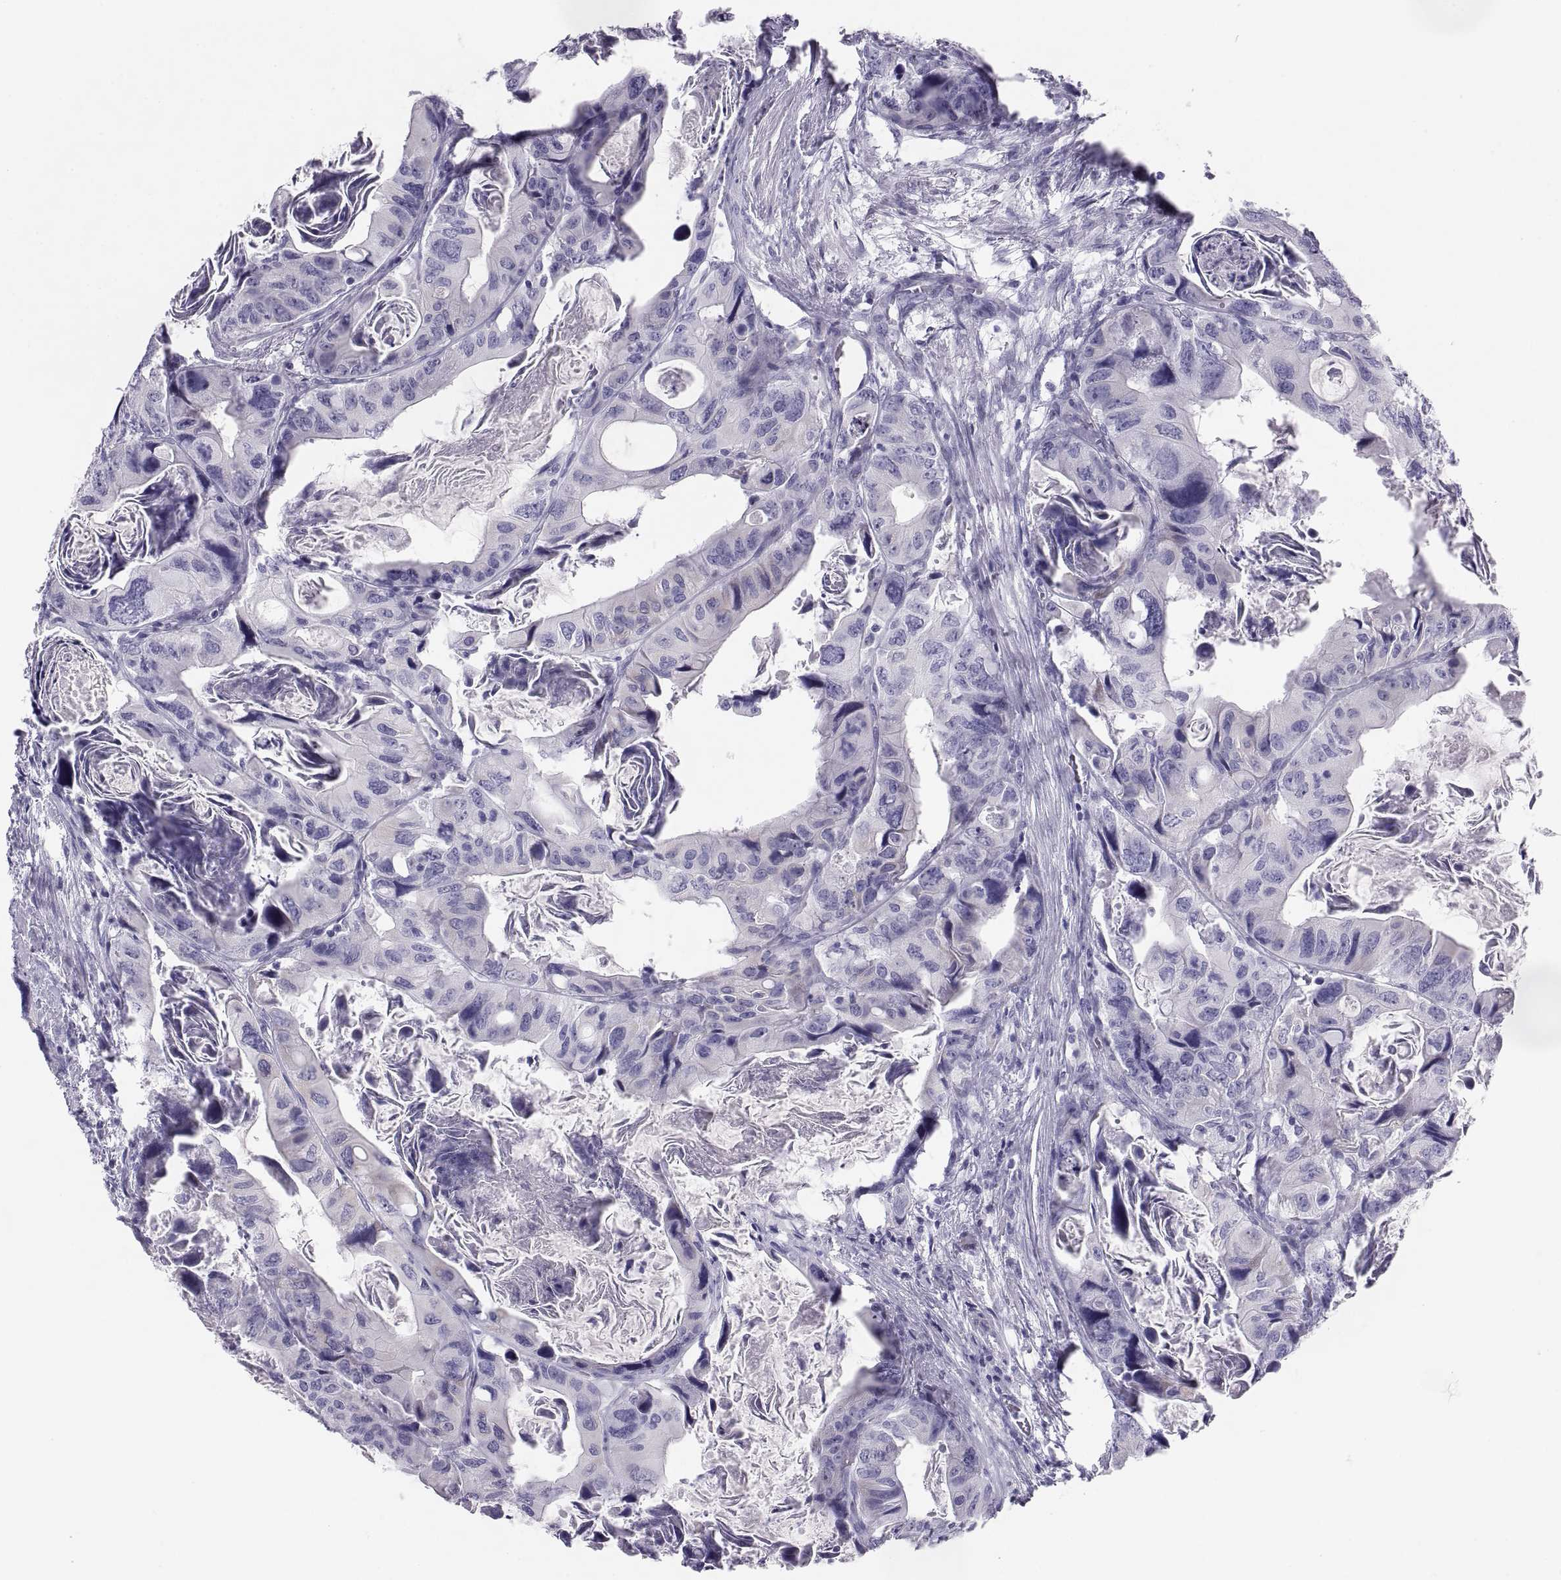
{"staining": {"intensity": "negative", "quantity": "none", "location": "none"}, "tissue": "colorectal cancer", "cell_type": "Tumor cells", "image_type": "cancer", "snomed": [{"axis": "morphology", "description": "Adenocarcinoma, NOS"}, {"axis": "topography", "description": "Rectum"}], "caption": "There is no significant staining in tumor cells of colorectal cancer.", "gene": "PAX2", "patient": {"sex": "male", "age": 64}}